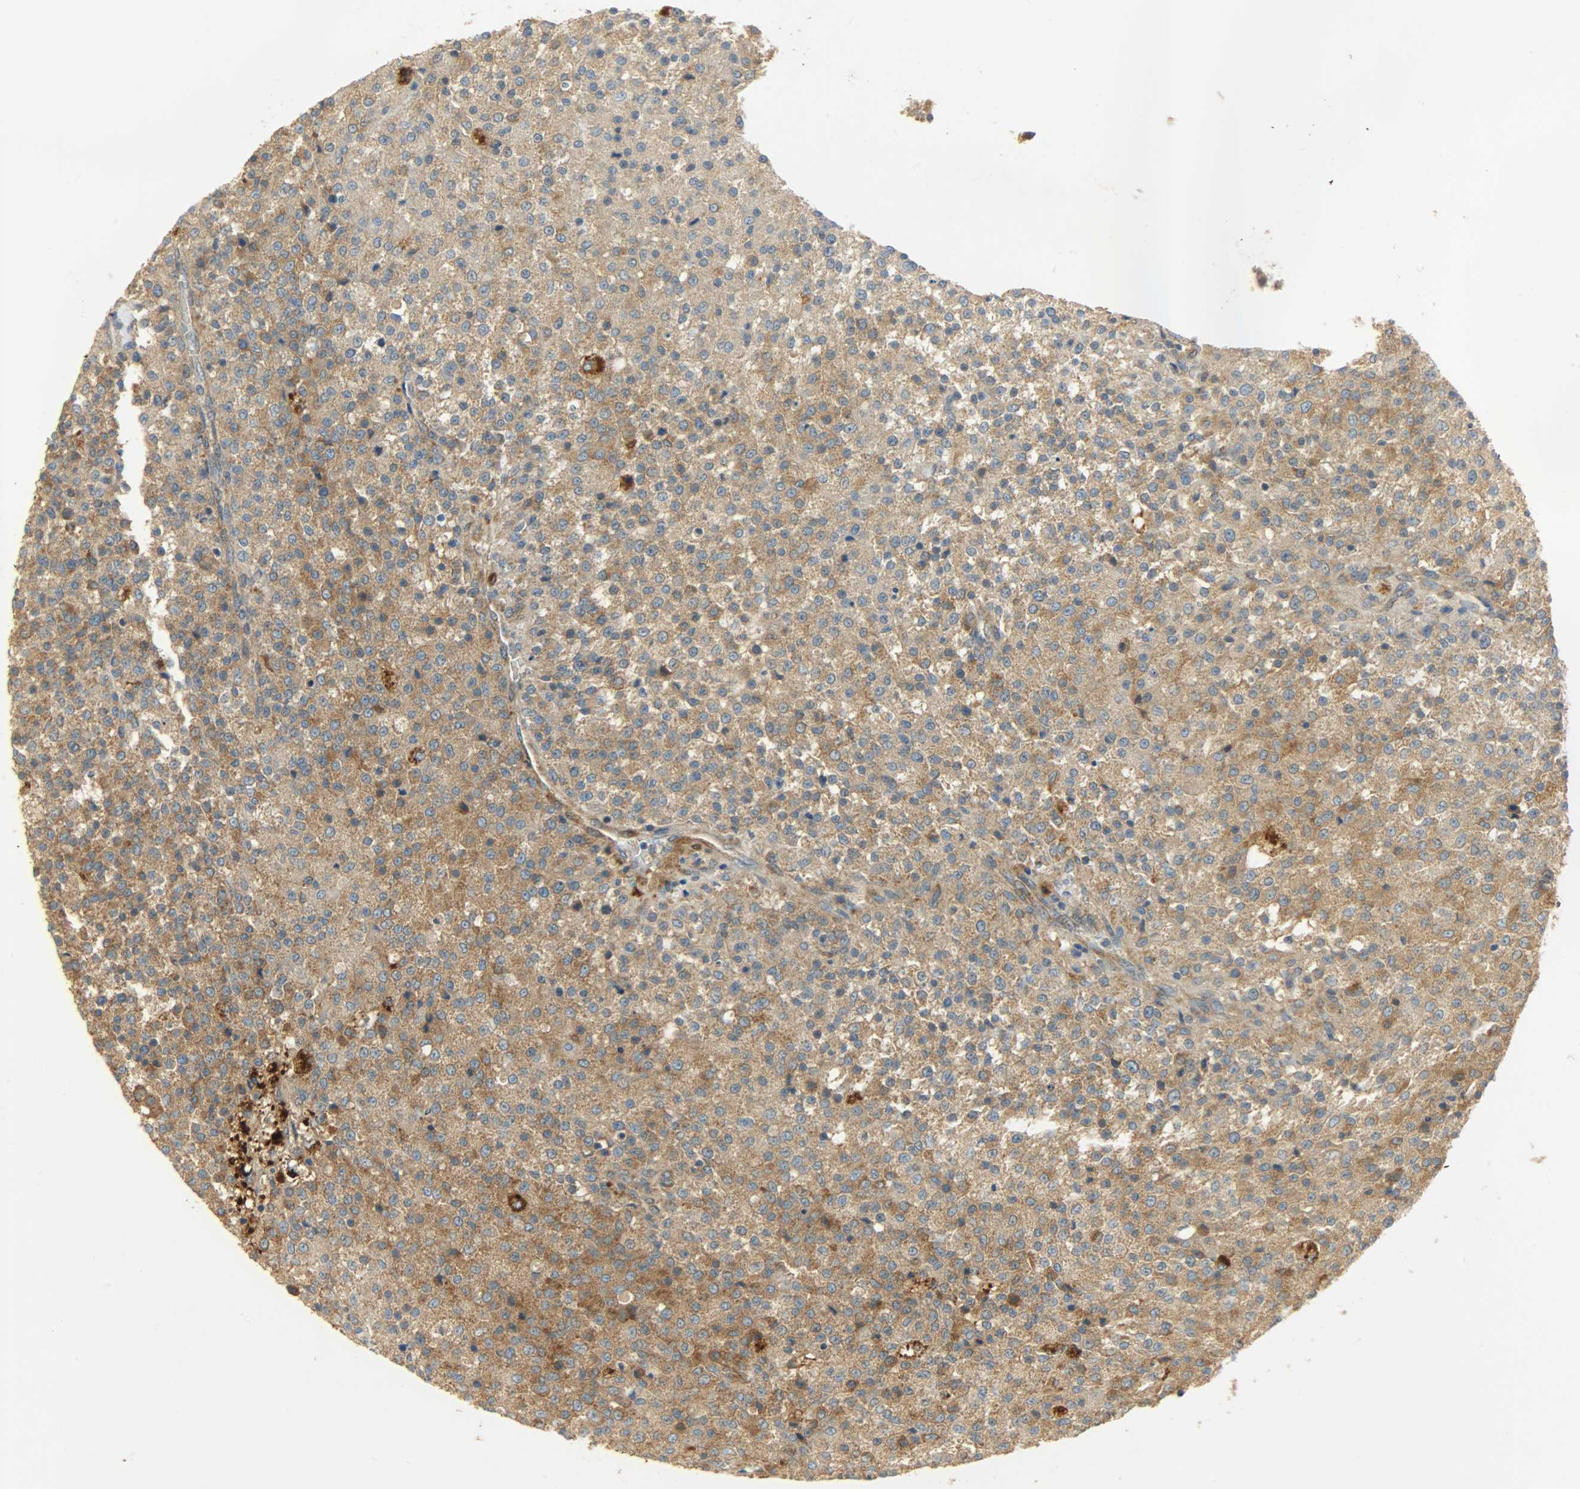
{"staining": {"intensity": "strong", "quantity": ">75%", "location": "cytoplasmic/membranous"}, "tissue": "testis cancer", "cell_type": "Tumor cells", "image_type": "cancer", "snomed": [{"axis": "morphology", "description": "Seminoma, NOS"}, {"axis": "topography", "description": "Testis"}], "caption": "Approximately >75% of tumor cells in testis cancer demonstrate strong cytoplasmic/membranous protein staining as visualized by brown immunohistochemical staining.", "gene": "C1orf198", "patient": {"sex": "male", "age": 59}}